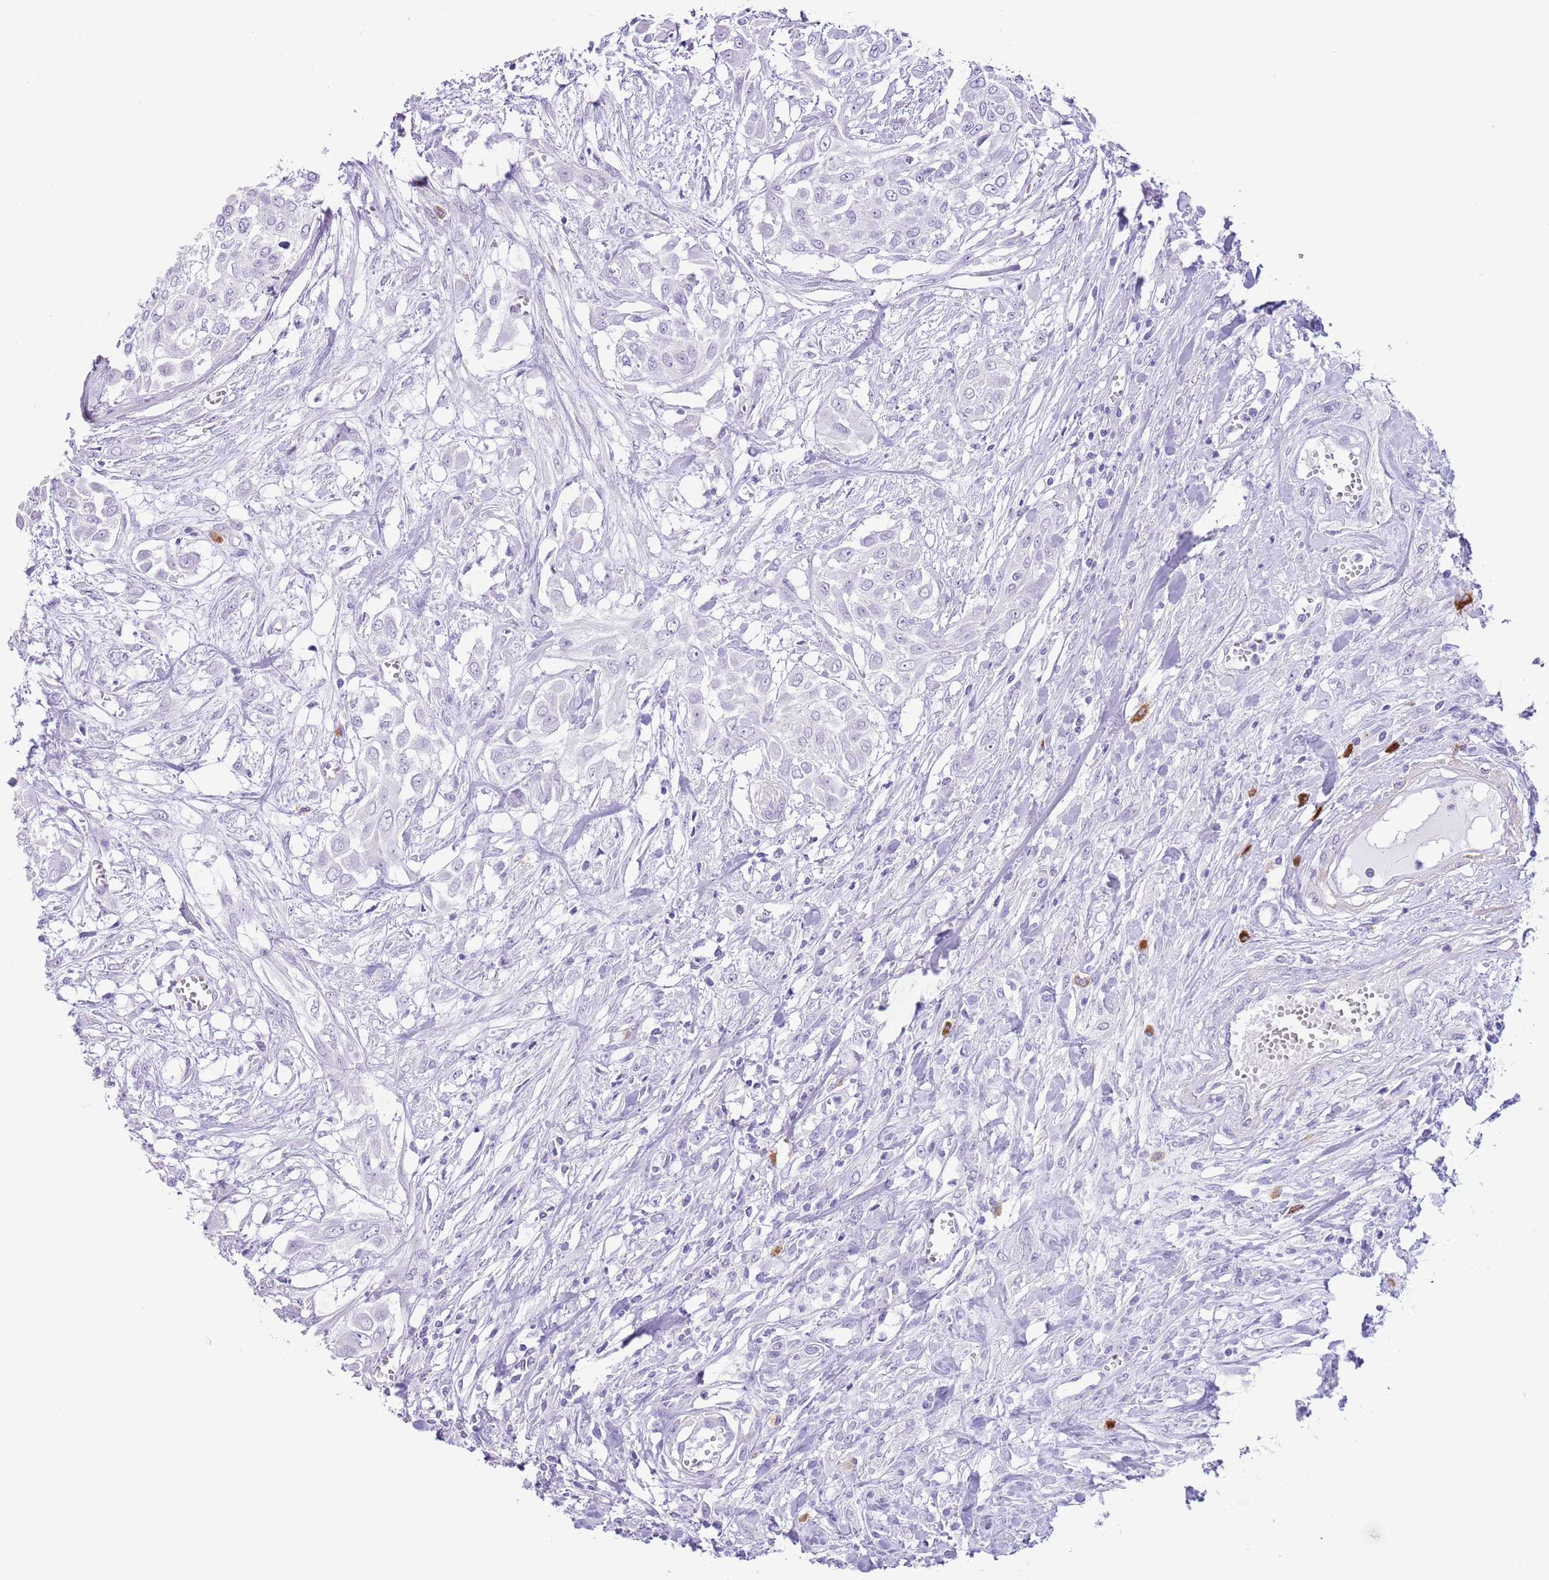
{"staining": {"intensity": "negative", "quantity": "none", "location": "none"}, "tissue": "urothelial cancer", "cell_type": "Tumor cells", "image_type": "cancer", "snomed": [{"axis": "morphology", "description": "Urothelial carcinoma, High grade"}, {"axis": "topography", "description": "Urinary bladder"}], "caption": "A histopathology image of human urothelial cancer is negative for staining in tumor cells.", "gene": "SLC7A14", "patient": {"sex": "male", "age": 57}}